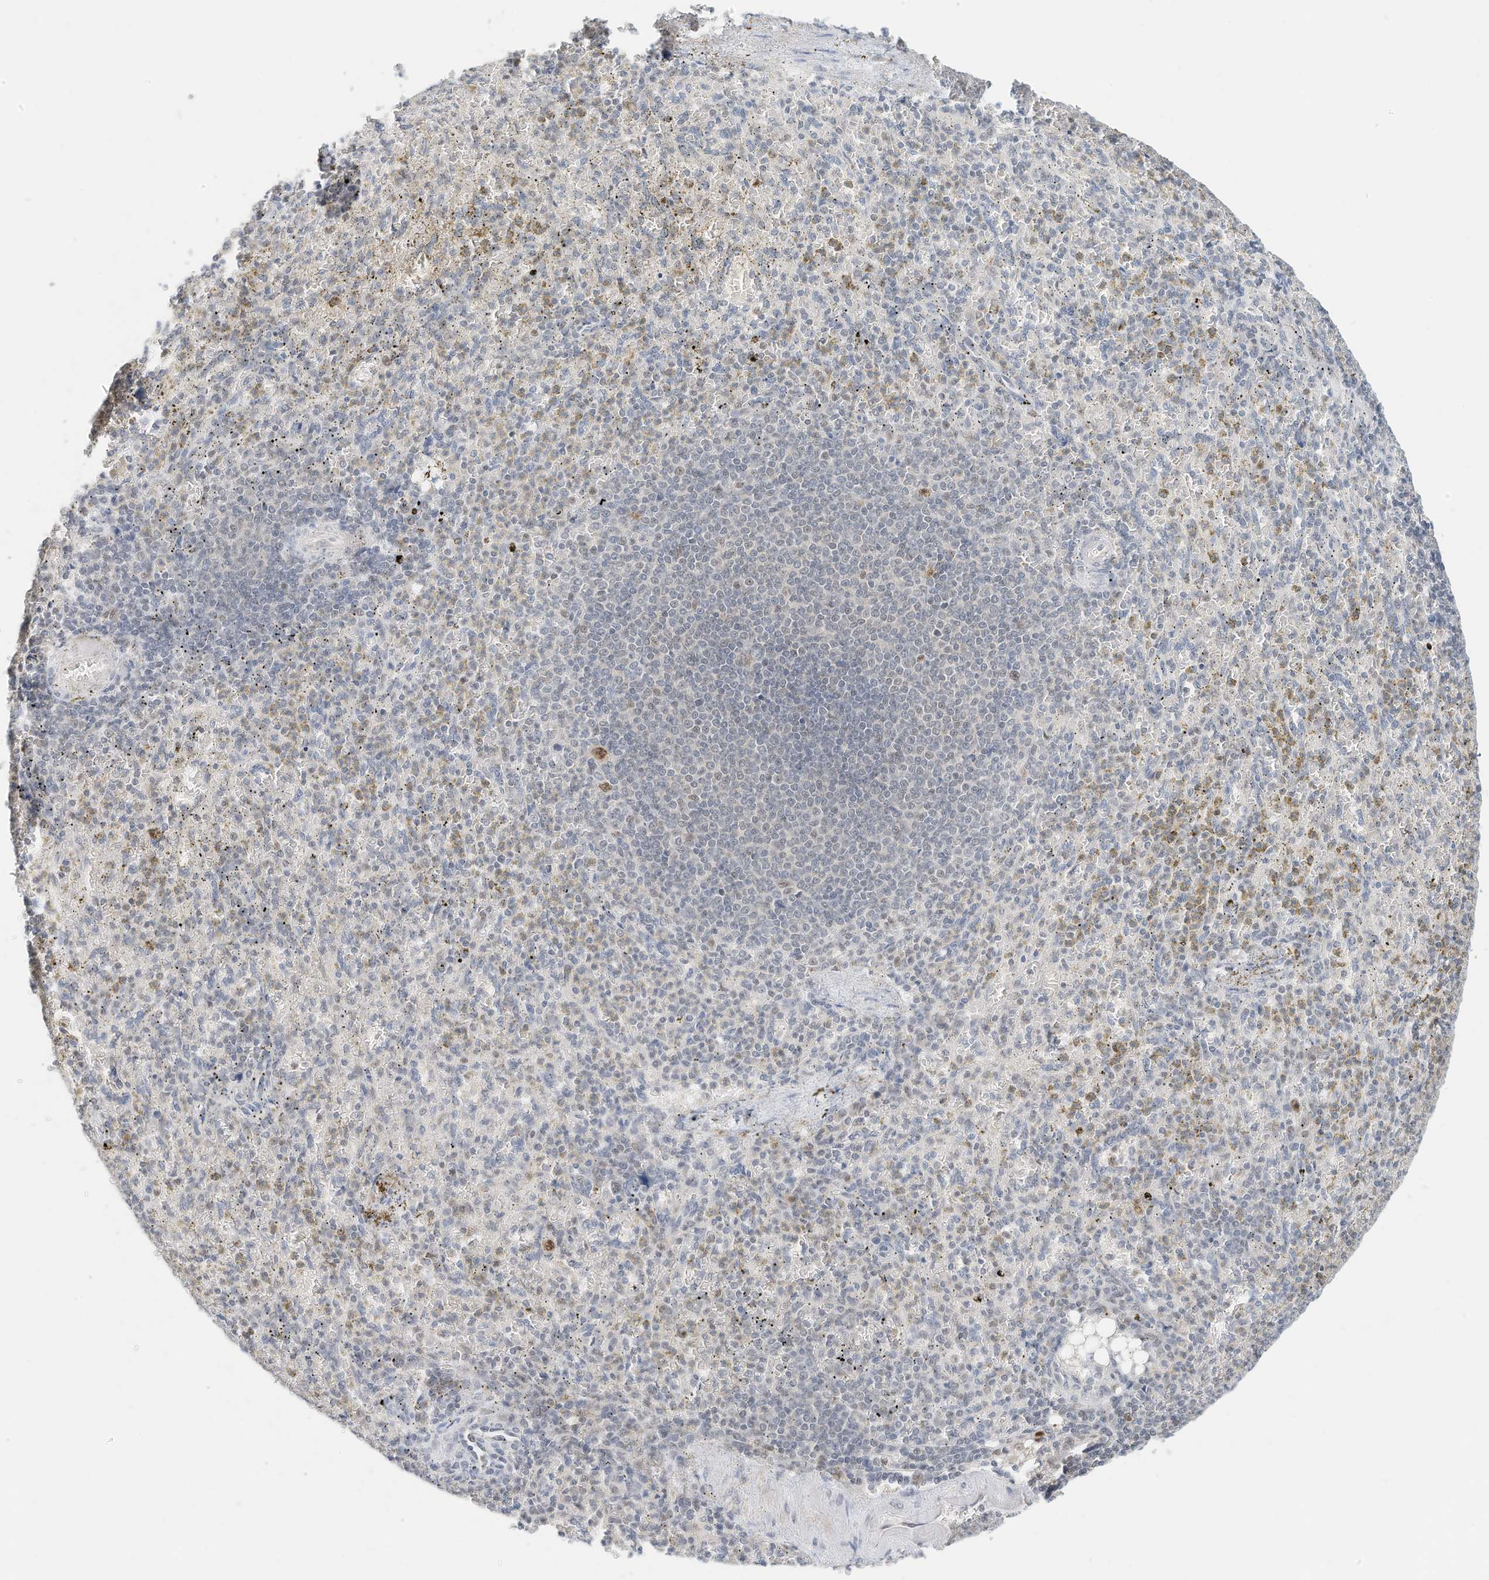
{"staining": {"intensity": "weak", "quantity": "<25%", "location": "cytoplasmic/membranous,nuclear"}, "tissue": "spleen", "cell_type": "Cells in red pulp", "image_type": "normal", "snomed": [{"axis": "morphology", "description": "Normal tissue, NOS"}, {"axis": "topography", "description": "Spleen"}], "caption": "A photomicrograph of human spleen is negative for staining in cells in red pulp. (DAB immunohistochemistry (IHC) visualized using brightfield microscopy, high magnification).", "gene": "OGT", "patient": {"sex": "female", "age": 74}}